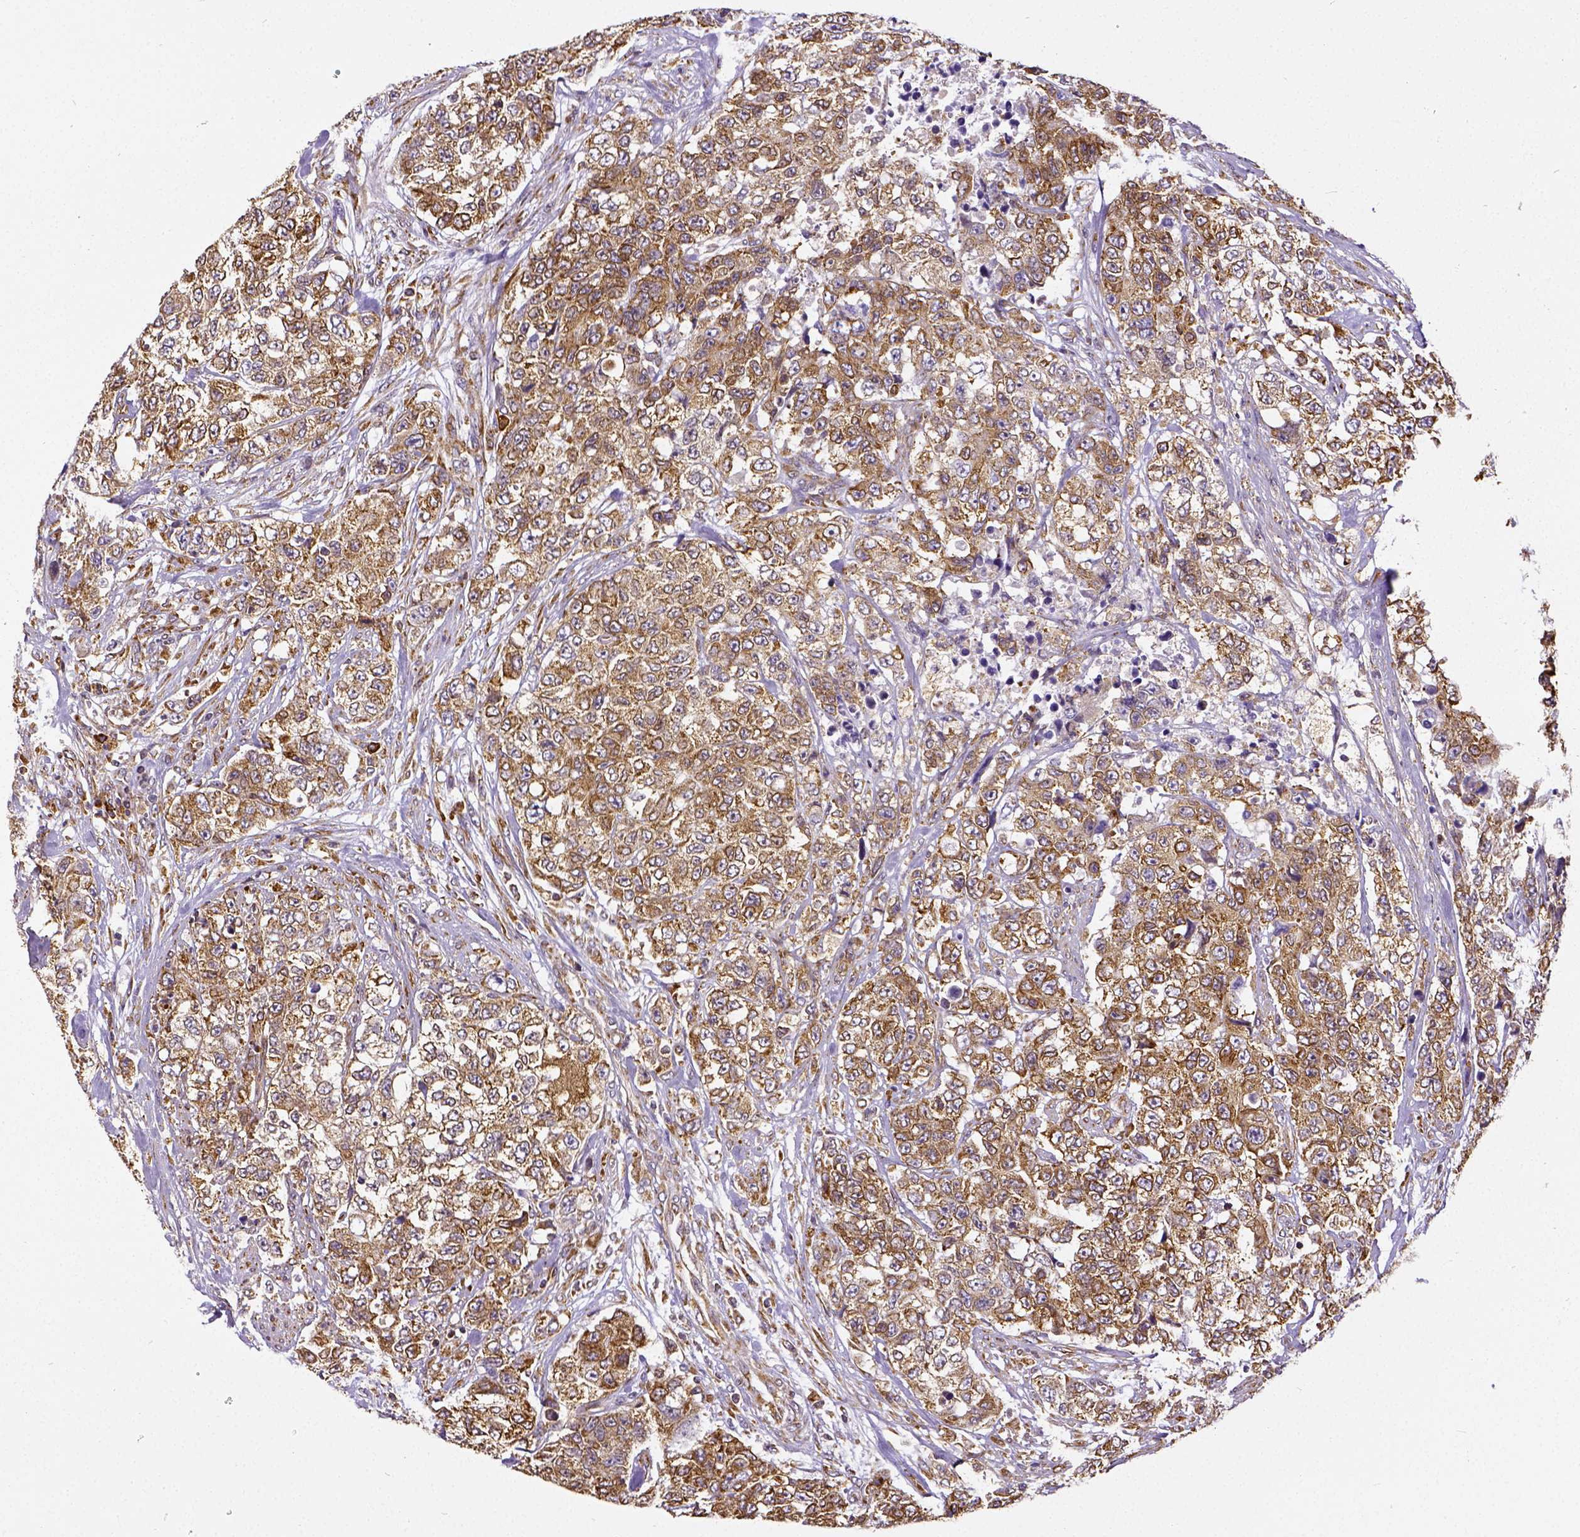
{"staining": {"intensity": "moderate", "quantity": ">75%", "location": "cytoplasmic/membranous"}, "tissue": "urothelial cancer", "cell_type": "Tumor cells", "image_type": "cancer", "snomed": [{"axis": "morphology", "description": "Urothelial carcinoma, High grade"}, {"axis": "topography", "description": "Urinary bladder"}], "caption": "Tumor cells display medium levels of moderate cytoplasmic/membranous positivity in approximately >75% of cells in human urothelial carcinoma (high-grade).", "gene": "MTDH", "patient": {"sex": "female", "age": 78}}